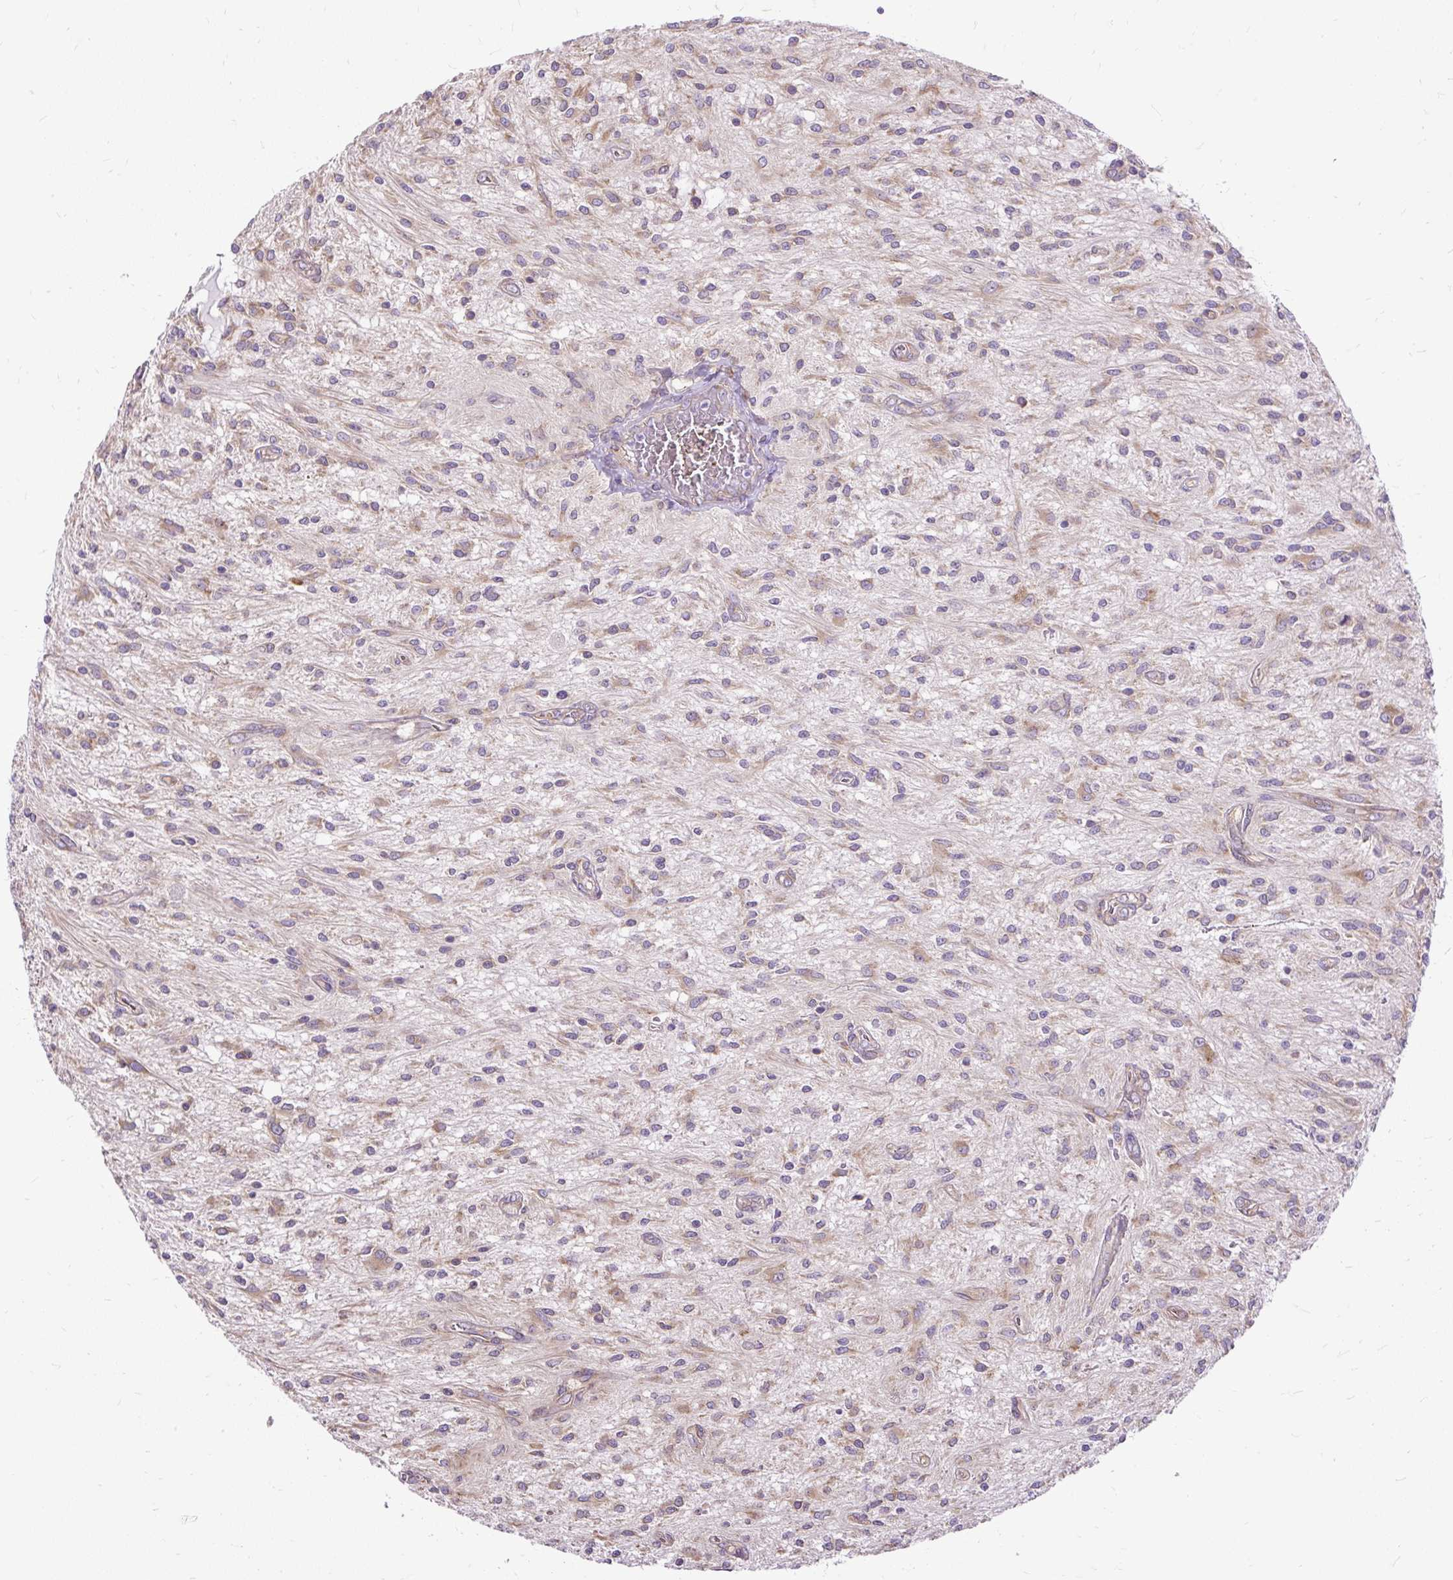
{"staining": {"intensity": "weak", "quantity": "25%-75%", "location": "cytoplasmic/membranous"}, "tissue": "glioma", "cell_type": "Tumor cells", "image_type": "cancer", "snomed": [{"axis": "morphology", "description": "Glioma, malignant, Low grade"}, {"axis": "topography", "description": "Cerebellum"}], "caption": "Immunohistochemical staining of glioma exhibits low levels of weak cytoplasmic/membranous protein expression in approximately 25%-75% of tumor cells.", "gene": "RPS5", "patient": {"sex": "female", "age": 14}}